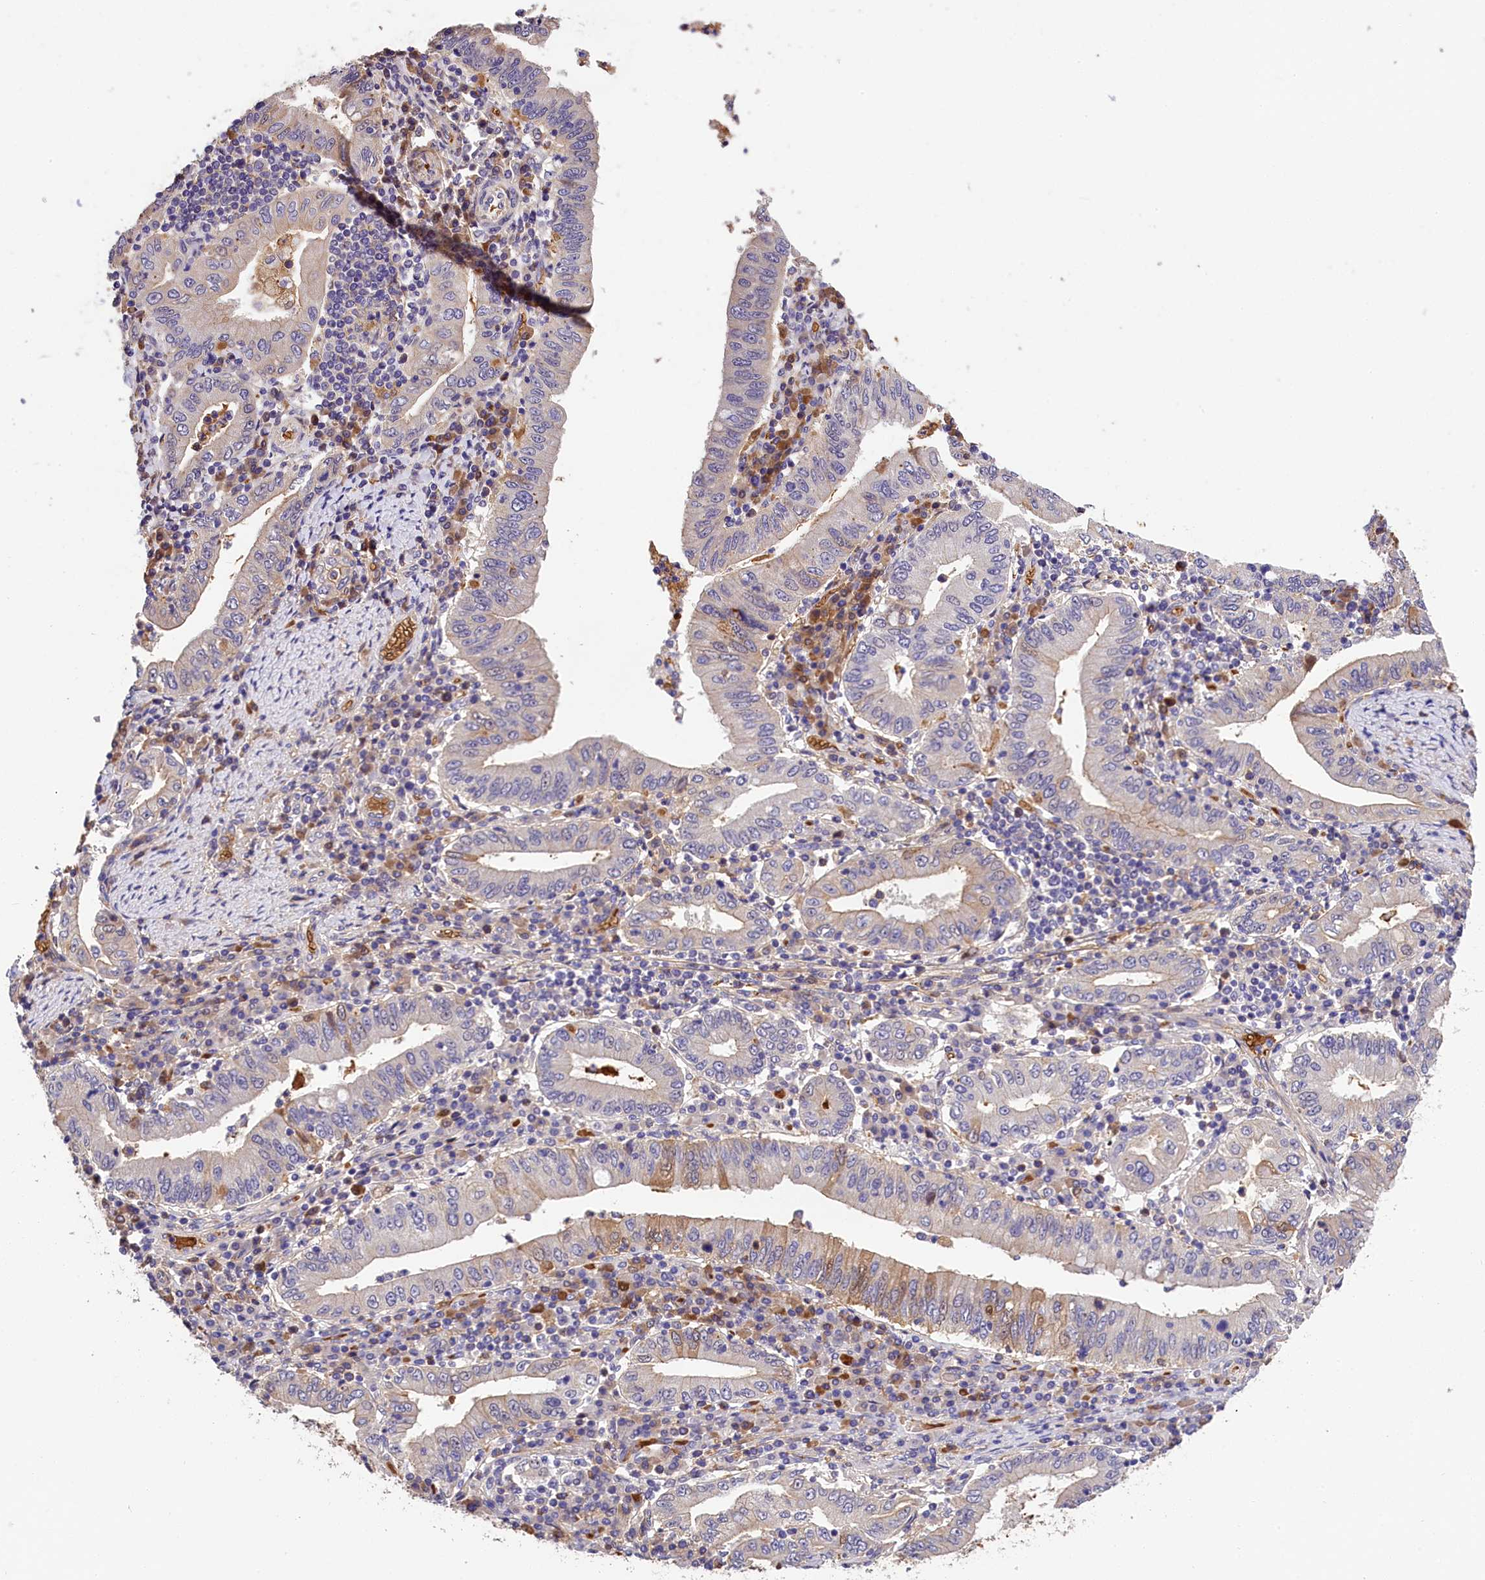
{"staining": {"intensity": "weak", "quantity": "<25%", "location": "cytoplasmic/membranous"}, "tissue": "stomach cancer", "cell_type": "Tumor cells", "image_type": "cancer", "snomed": [{"axis": "morphology", "description": "Normal tissue, NOS"}, {"axis": "morphology", "description": "Adenocarcinoma, NOS"}, {"axis": "topography", "description": "Esophagus"}, {"axis": "topography", "description": "Stomach, upper"}, {"axis": "topography", "description": "Peripheral nerve tissue"}], "caption": "High magnification brightfield microscopy of stomach cancer stained with DAB (3,3'-diaminobenzidine) (brown) and counterstained with hematoxylin (blue): tumor cells show no significant staining. (DAB IHC visualized using brightfield microscopy, high magnification).", "gene": "PHAF1", "patient": {"sex": "male", "age": 62}}